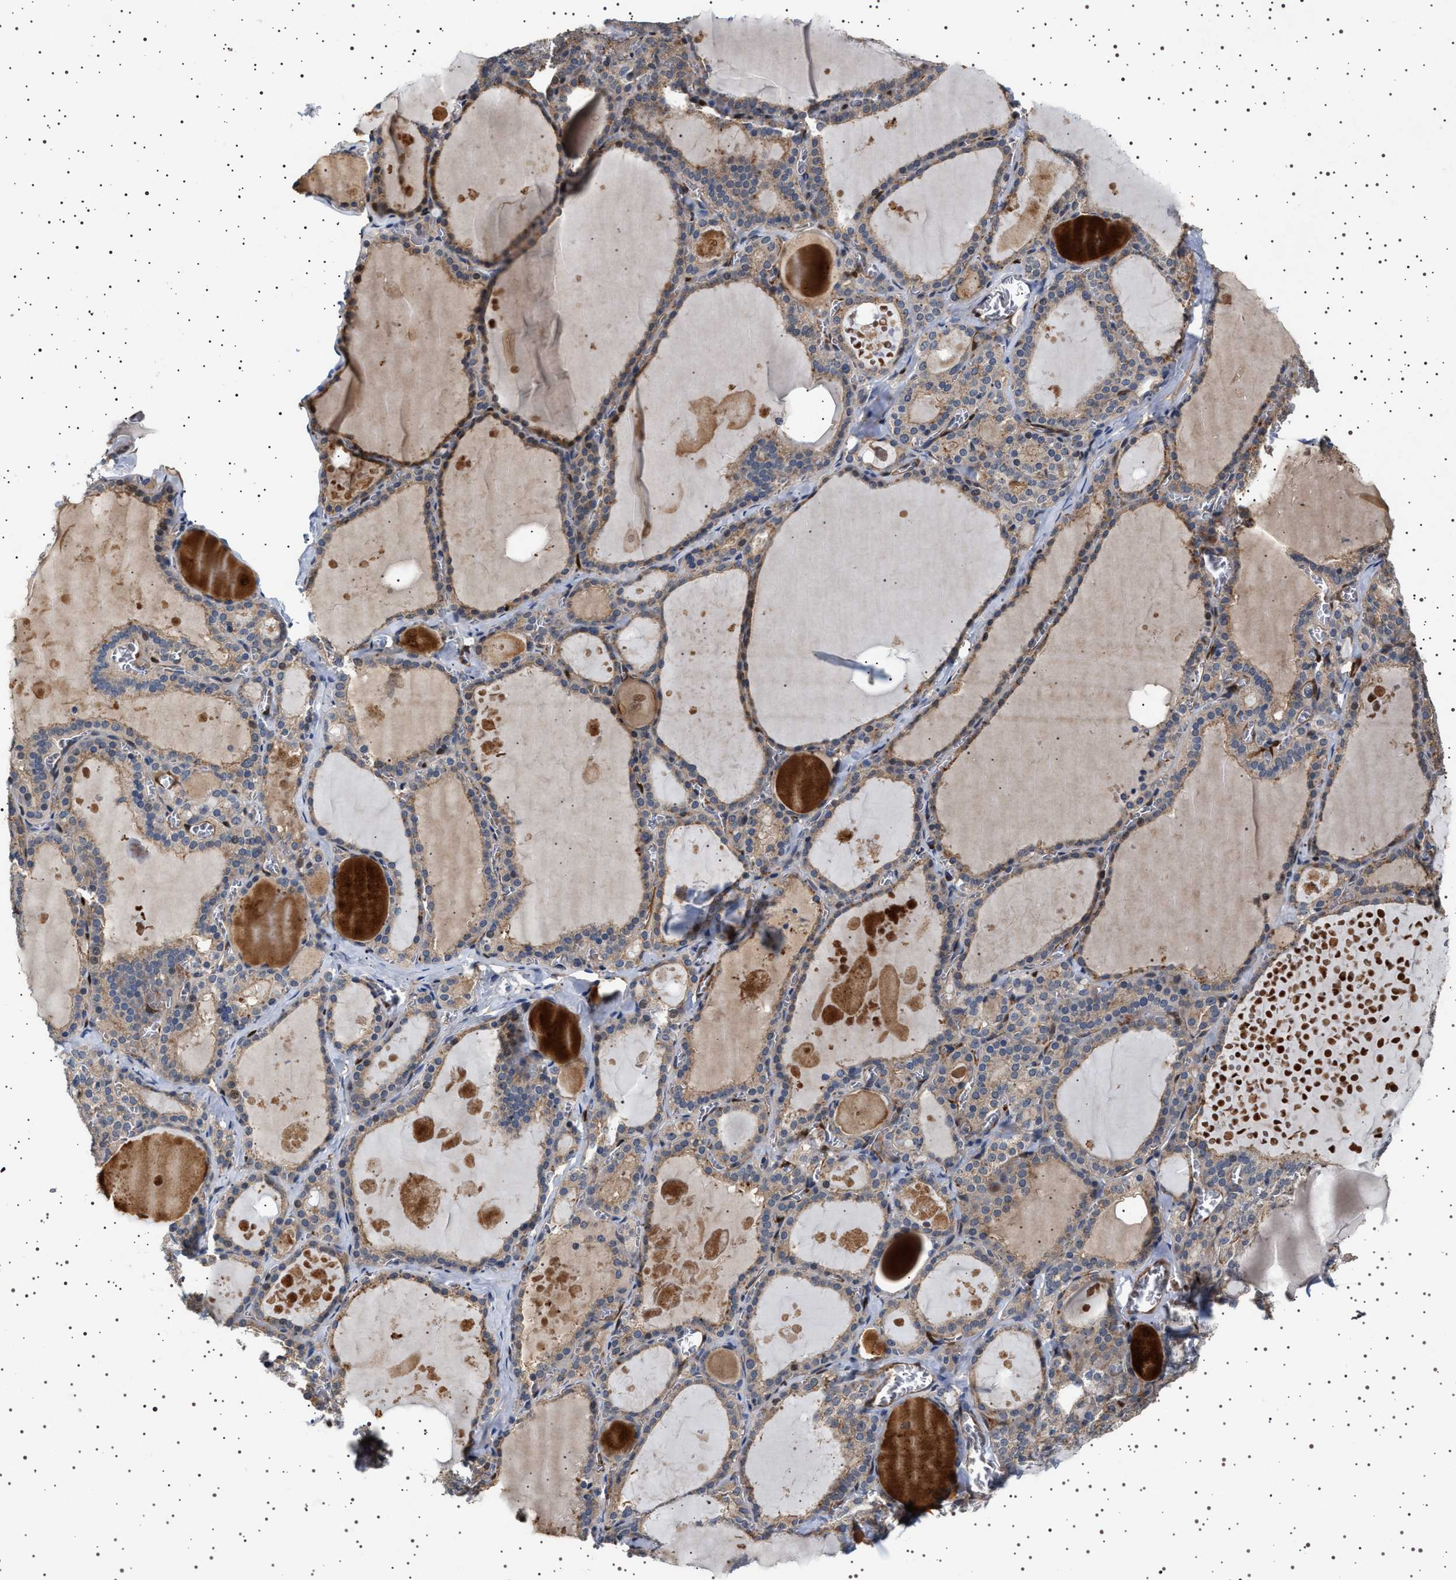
{"staining": {"intensity": "moderate", "quantity": ">75%", "location": "cytoplasmic/membranous"}, "tissue": "thyroid gland", "cell_type": "Glandular cells", "image_type": "normal", "snomed": [{"axis": "morphology", "description": "Normal tissue, NOS"}, {"axis": "topography", "description": "Thyroid gland"}], "caption": "Protein staining of normal thyroid gland shows moderate cytoplasmic/membranous staining in about >75% of glandular cells.", "gene": "GUCY1B1", "patient": {"sex": "male", "age": 56}}